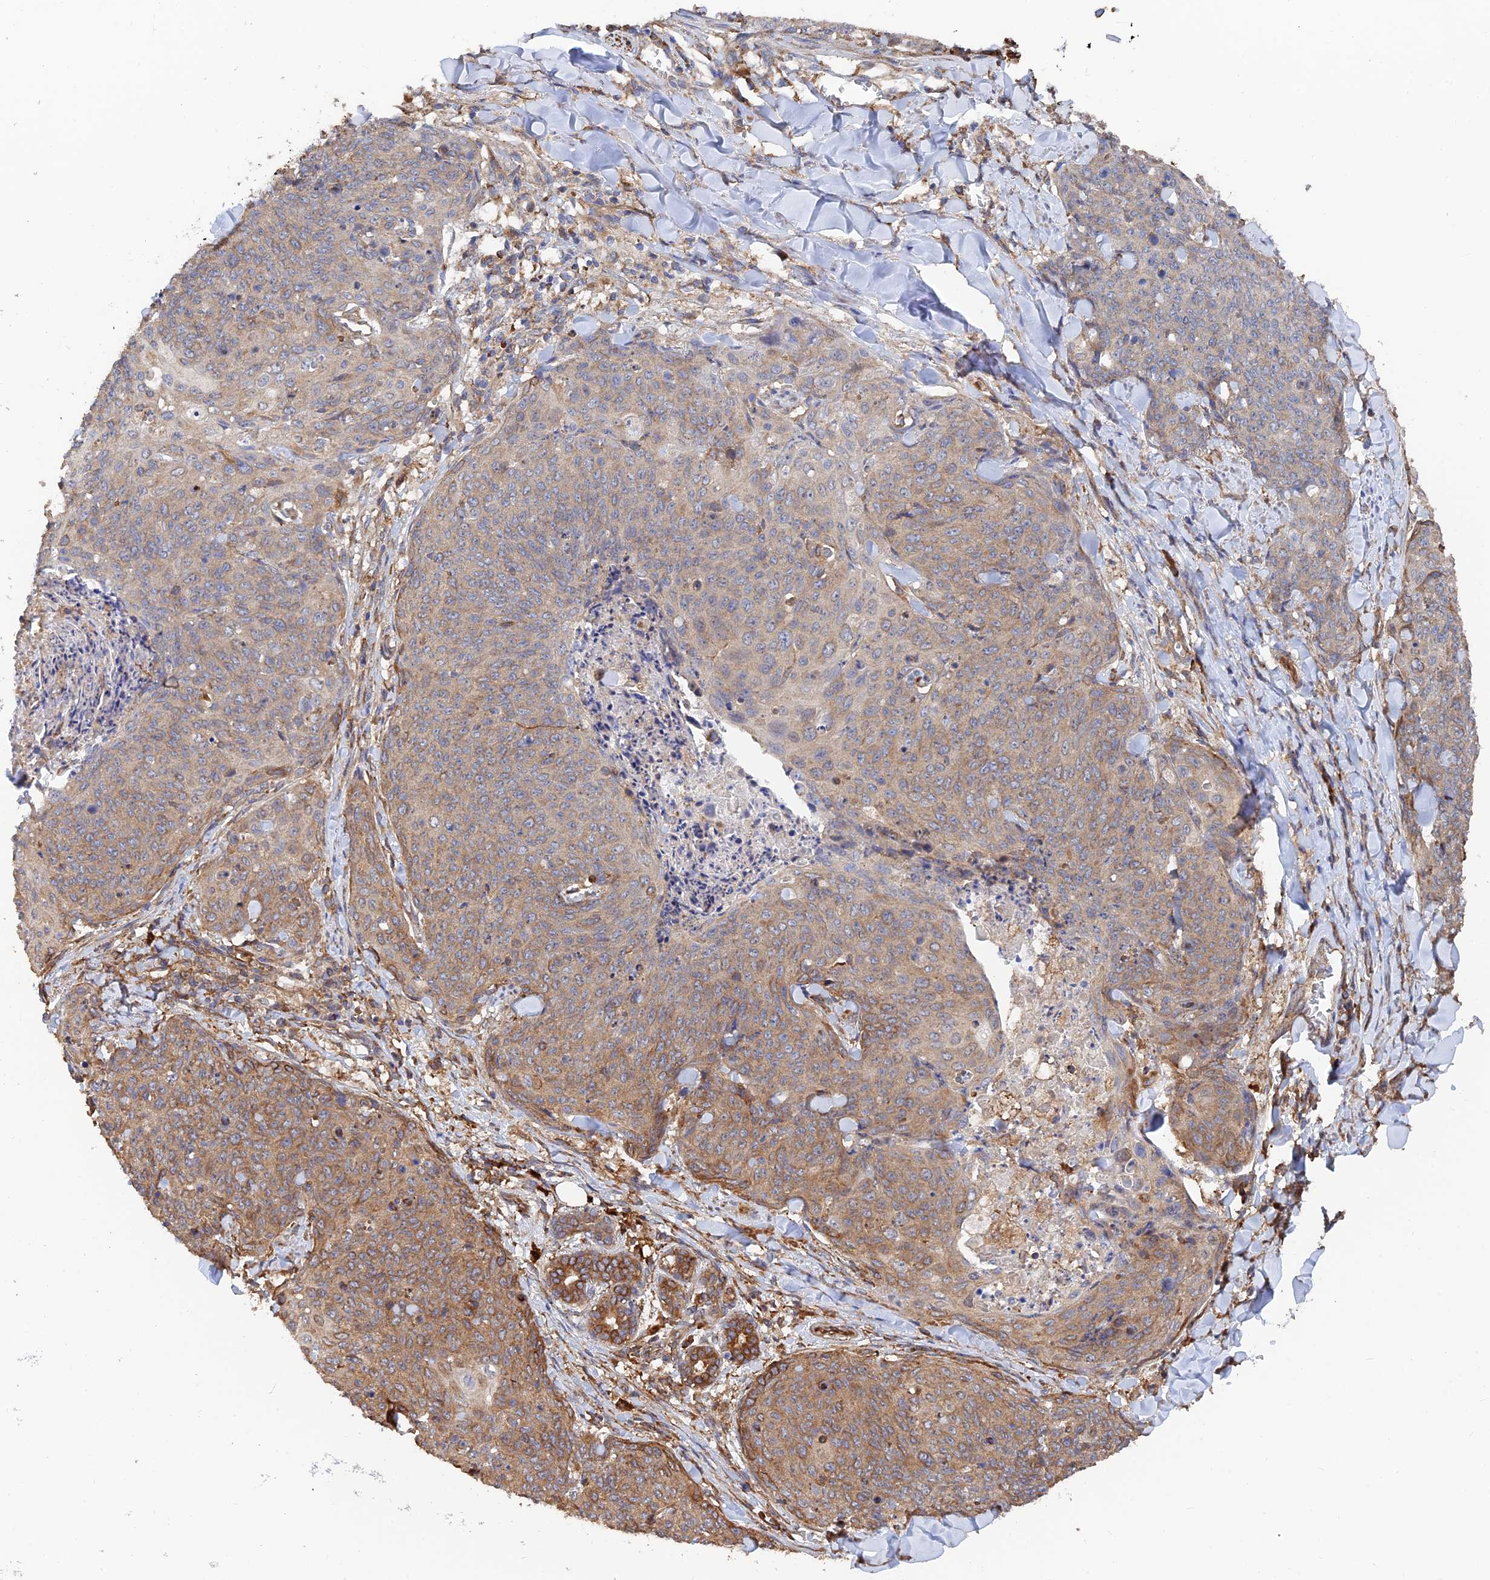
{"staining": {"intensity": "moderate", "quantity": "<25%", "location": "cytoplasmic/membranous"}, "tissue": "skin cancer", "cell_type": "Tumor cells", "image_type": "cancer", "snomed": [{"axis": "morphology", "description": "Squamous cell carcinoma, NOS"}, {"axis": "topography", "description": "Skin"}, {"axis": "topography", "description": "Vulva"}], "caption": "Immunohistochemical staining of human skin cancer exhibits low levels of moderate cytoplasmic/membranous positivity in about <25% of tumor cells.", "gene": "WBP11", "patient": {"sex": "female", "age": 85}}